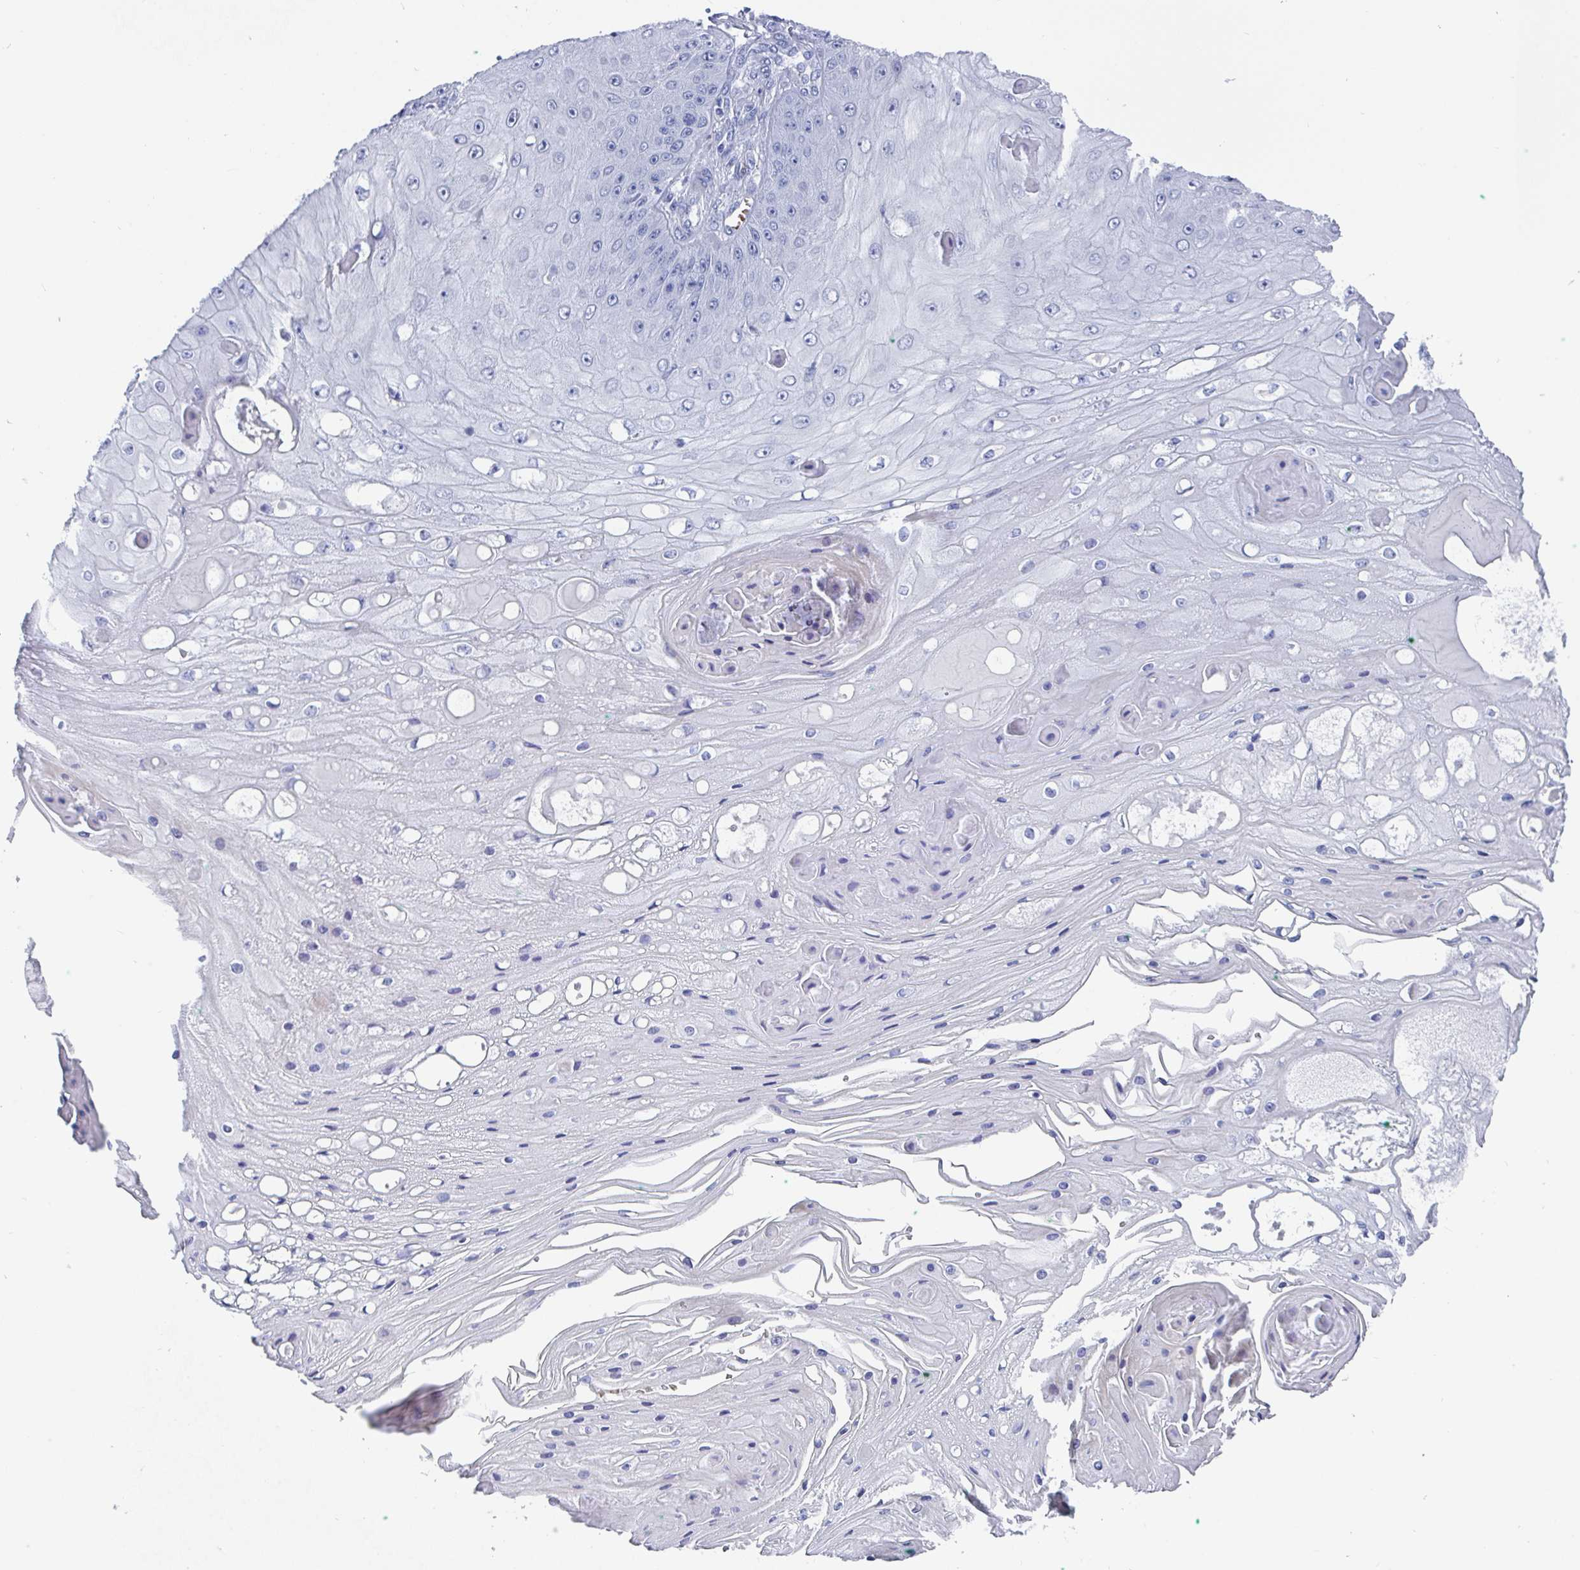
{"staining": {"intensity": "negative", "quantity": "none", "location": "none"}, "tissue": "skin cancer", "cell_type": "Tumor cells", "image_type": "cancer", "snomed": [{"axis": "morphology", "description": "Squamous cell carcinoma, NOS"}, {"axis": "topography", "description": "Skin"}], "caption": "This is an immunohistochemistry (IHC) micrograph of human squamous cell carcinoma (skin). There is no positivity in tumor cells.", "gene": "CLDN8", "patient": {"sex": "male", "age": 70}}